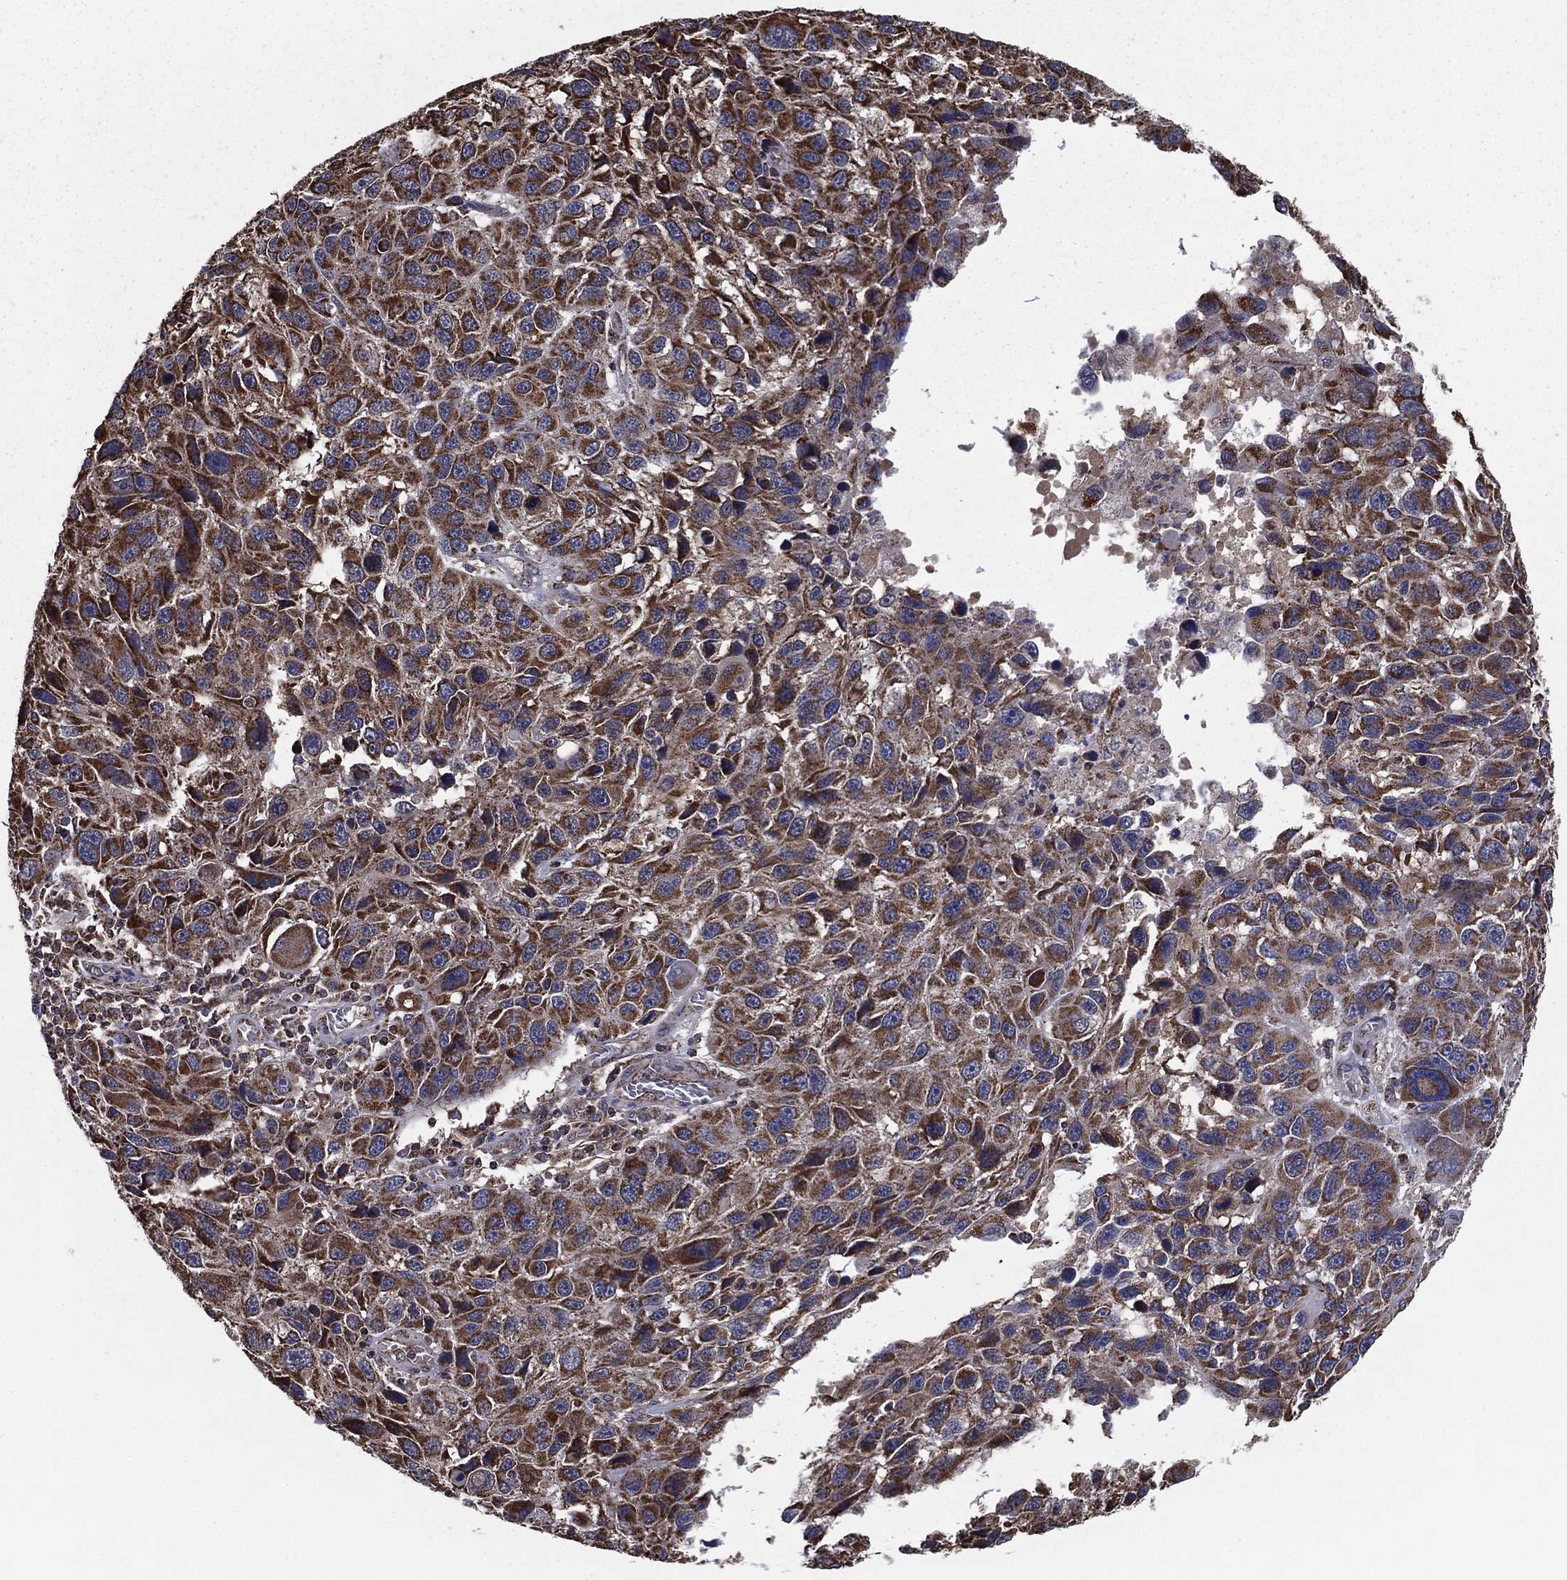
{"staining": {"intensity": "strong", "quantity": ">75%", "location": "cytoplasmic/membranous"}, "tissue": "melanoma", "cell_type": "Tumor cells", "image_type": "cancer", "snomed": [{"axis": "morphology", "description": "Malignant melanoma, NOS"}, {"axis": "topography", "description": "Skin"}], "caption": "Protein expression analysis of human malignant melanoma reveals strong cytoplasmic/membranous staining in about >75% of tumor cells.", "gene": "RIGI", "patient": {"sex": "male", "age": 53}}